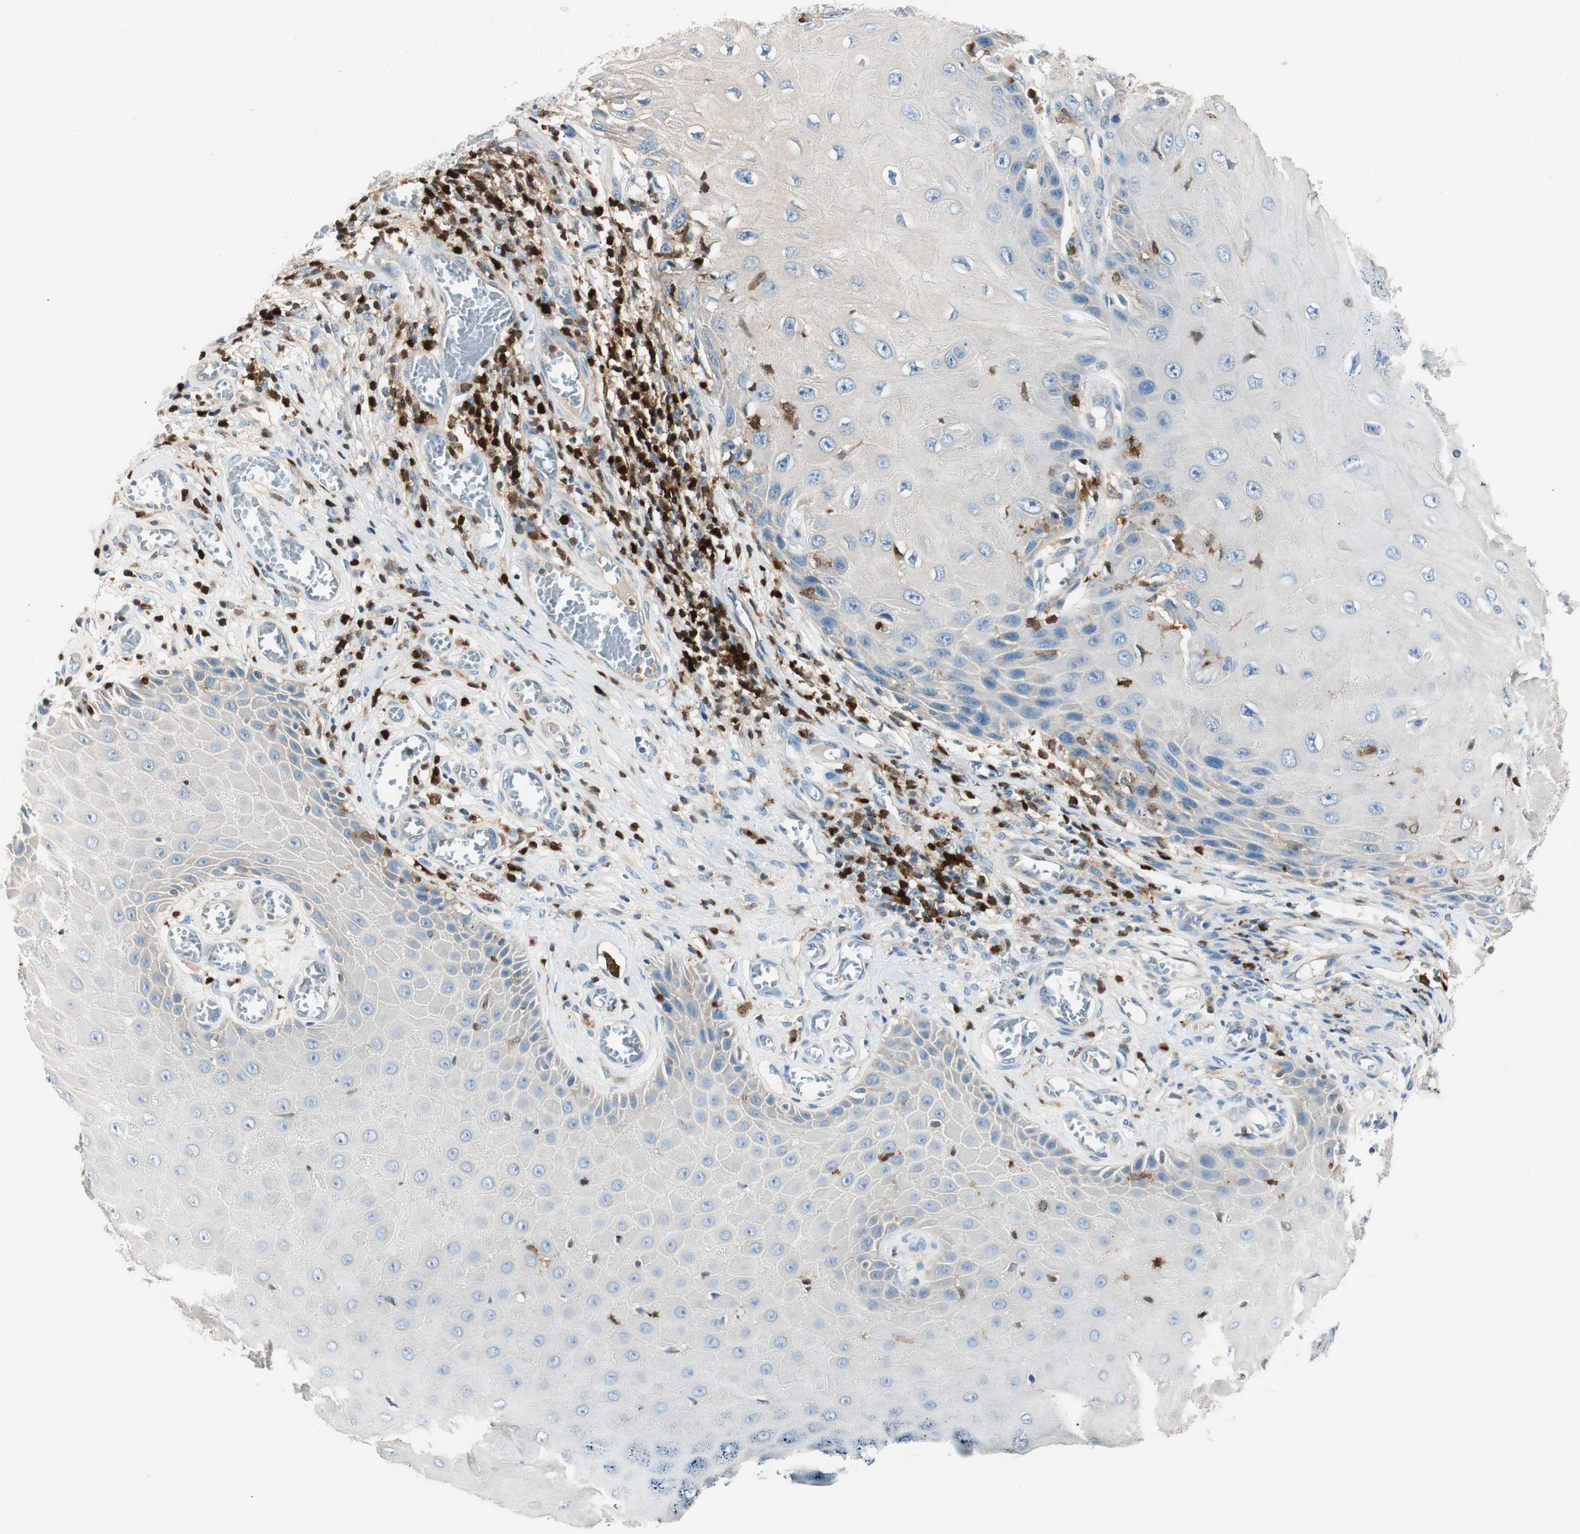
{"staining": {"intensity": "negative", "quantity": "none", "location": "none"}, "tissue": "skin cancer", "cell_type": "Tumor cells", "image_type": "cancer", "snomed": [{"axis": "morphology", "description": "Squamous cell carcinoma, NOS"}, {"axis": "topography", "description": "Skin"}], "caption": "DAB (3,3'-diaminobenzidine) immunohistochemical staining of skin cancer exhibits no significant positivity in tumor cells.", "gene": "COTL1", "patient": {"sex": "female", "age": 73}}